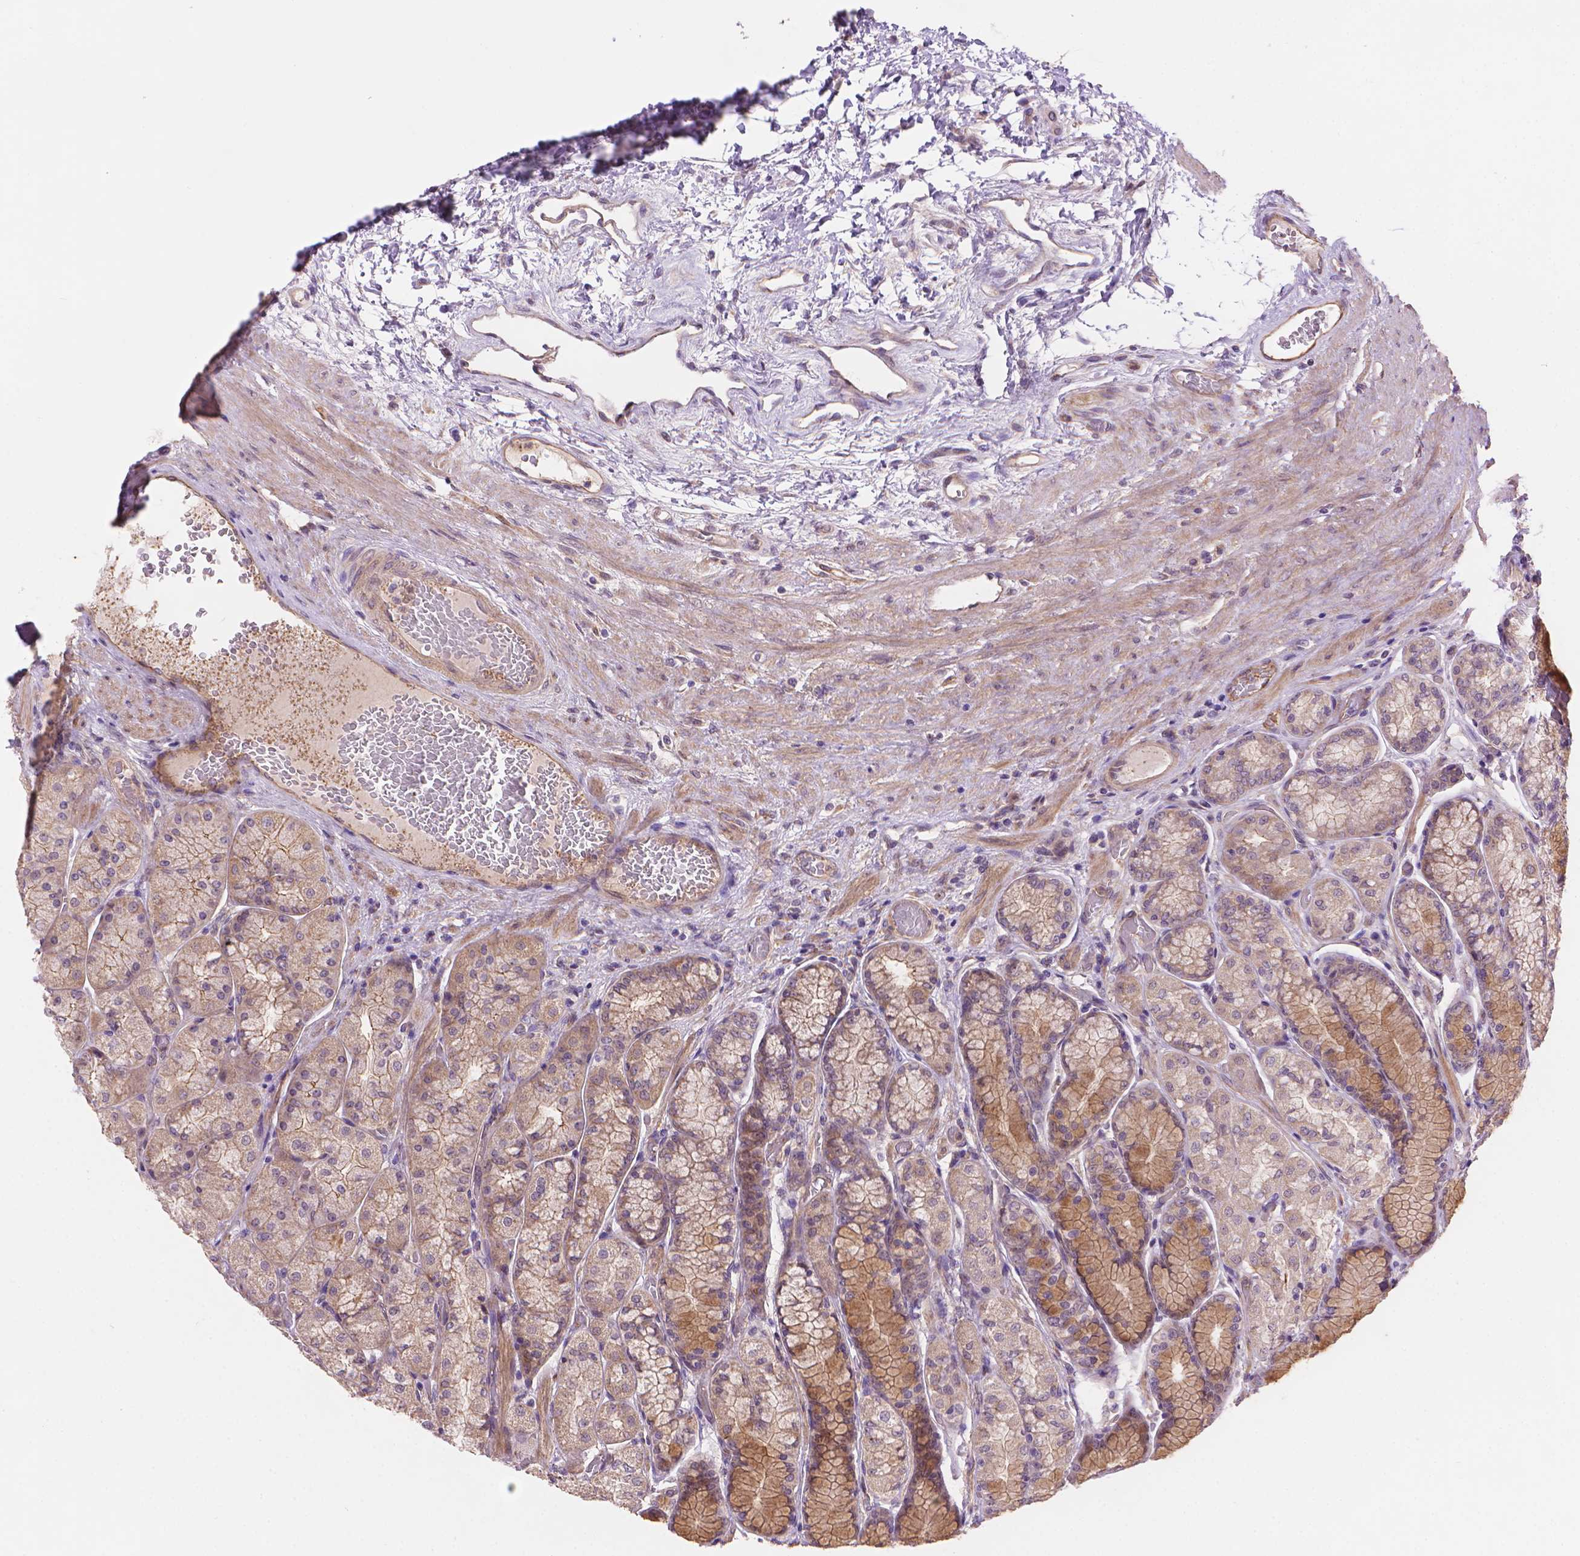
{"staining": {"intensity": "moderate", "quantity": "<25%", "location": "cytoplasmic/membranous"}, "tissue": "stomach", "cell_type": "Glandular cells", "image_type": "normal", "snomed": [{"axis": "morphology", "description": "Normal tissue, NOS"}, {"axis": "morphology", "description": "Adenocarcinoma, NOS"}, {"axis": "morphology", "description": "Adenocarcinoma, High grade"}, {"axis": "topography", "description": "Stomach, upper"}, {"axis": "topography", "description": "Stomach"}], "caption": "The micrograph displays a brown stain indicating the presence of a protein in the cytoplasmic/membranous of glandular cells in stomach.", "gene": "AMMECR1L", "patient": {"sex": "female", "age": 65}}